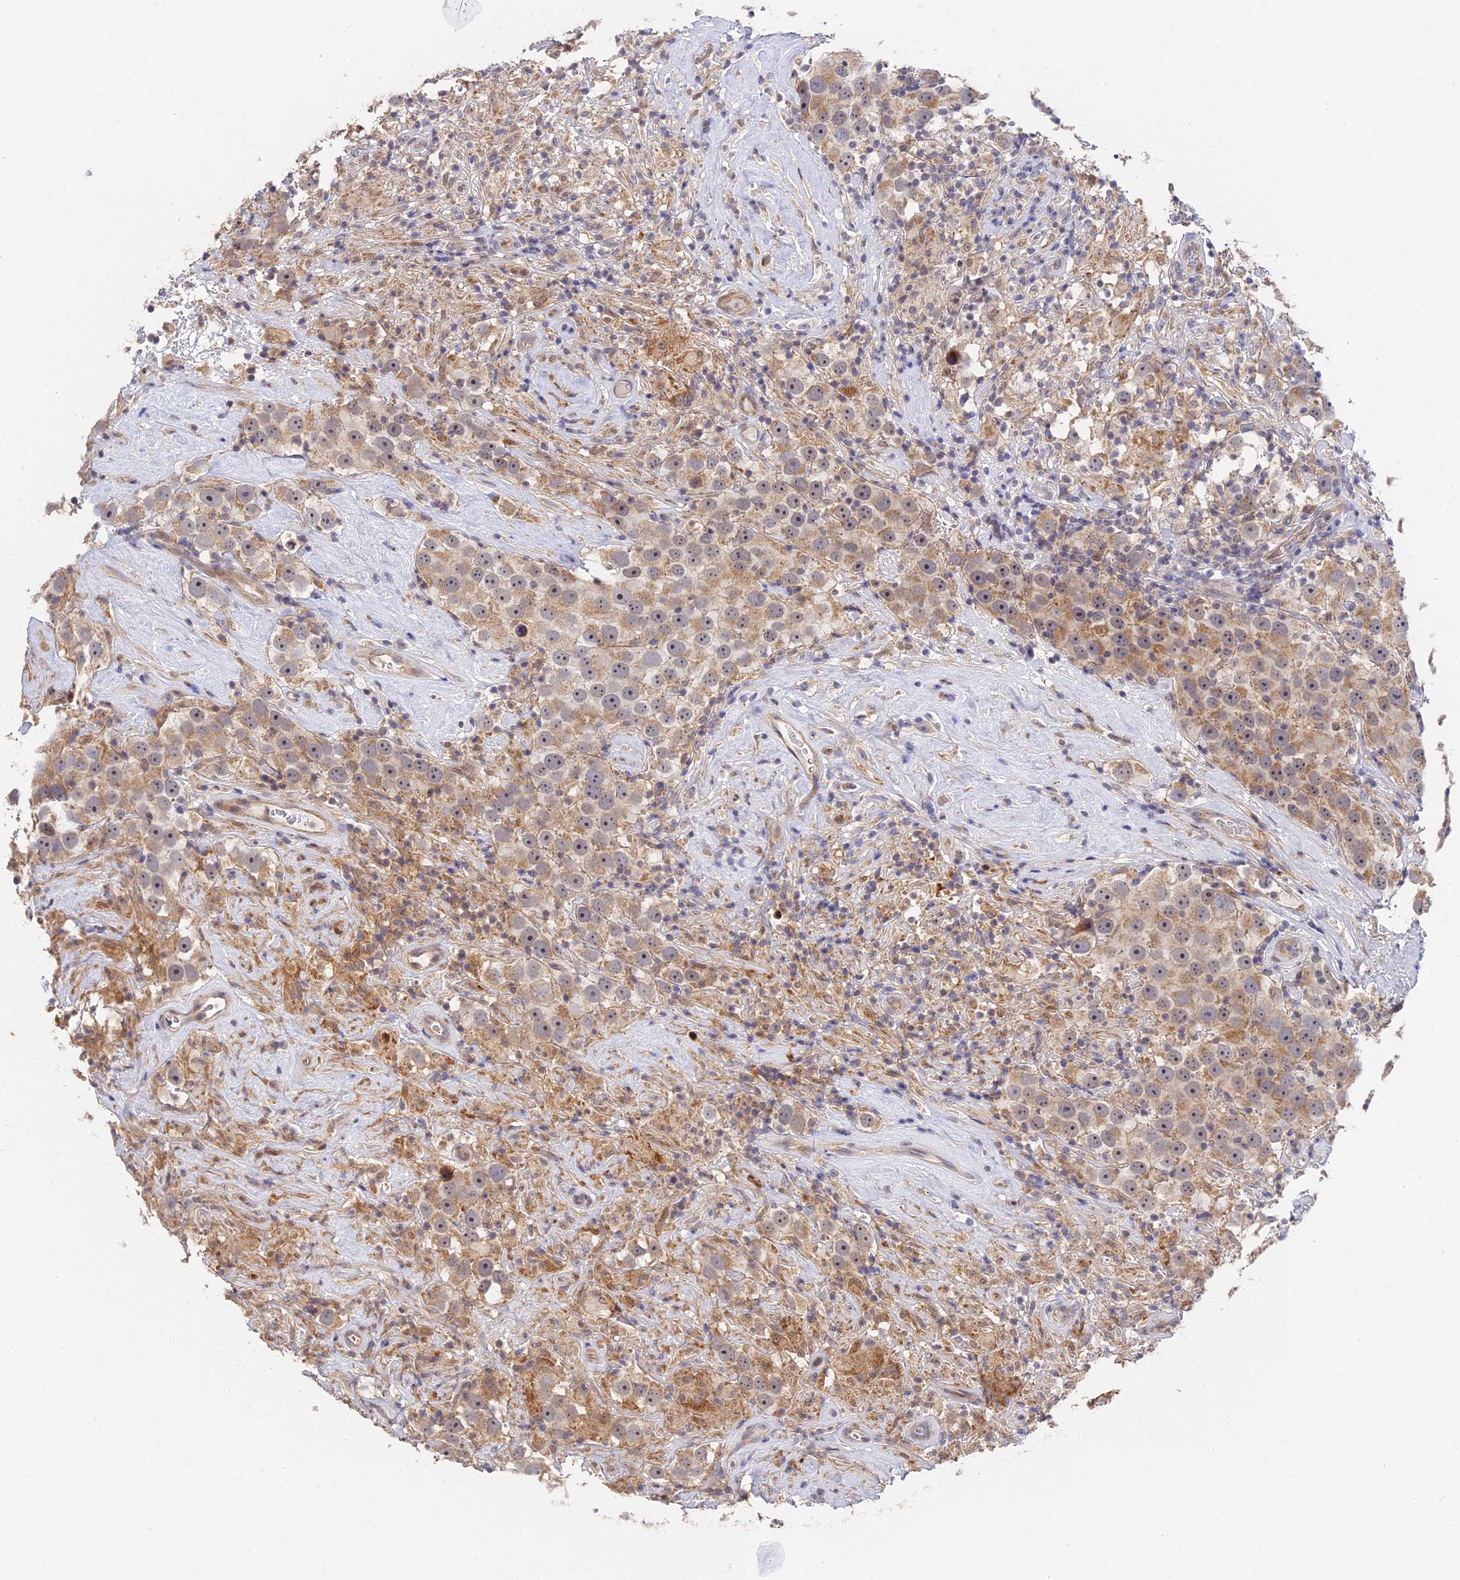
{"staining": {"intensity": "moderate", "quantity": "25%-75%", "location": "cytoplasmic/membranous,nuclear"}, "tissue": "testis cancer", "cell_type": "Tumor cells", "image_type": "cancer", "snomed": [{"axis": "morphology", "description": "Seminoma, NOS"}, {"axis": "topography", "description": "Testis"}], "caption": "The micrograph reveals a brown stain indicating the presence of a protein in the cytoplasmic/membranous and nuclear of tumor cells in testis cancer (seminoma).", "gene": "CCDC113", "patient": {"sex": "male", "age": 49}}